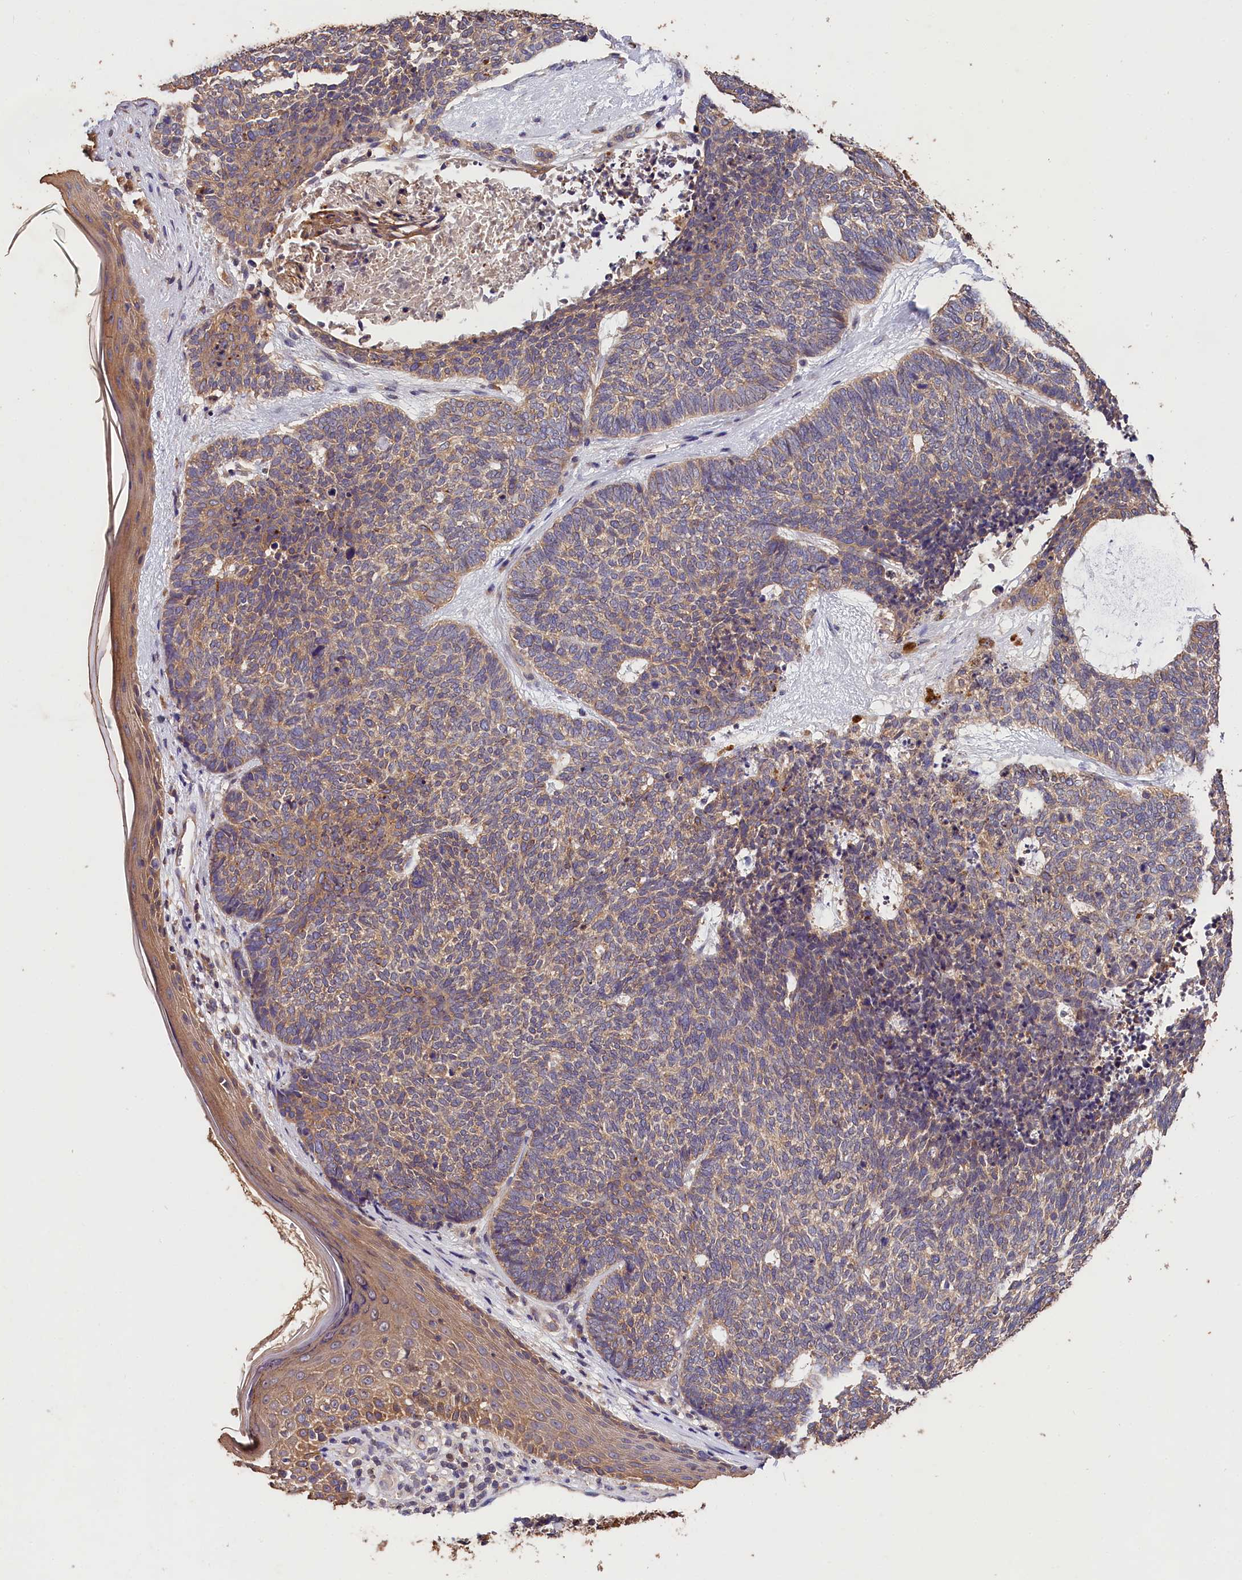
{"staining": {"intensity": "weak", "quantity": "25%-75%", "location": "cytoplasmic/membranous"}, "tissue": "skin cancer", "cell_type": "Tumor cells", "image_type": "cancer", "snomed": [{"axis": "morphology", "description": "Basal cell carcinoma"}, {"axis": "topography", "description": "Skin"}], "caption": "The immunohistochemical stain highlights weak cytoplasmic/membranous expression in tumor cells of skin cancer (basal cell carcinoma) tissue.", "gene": "OAS3", "patient": {"sex": "female", "age": 84}}